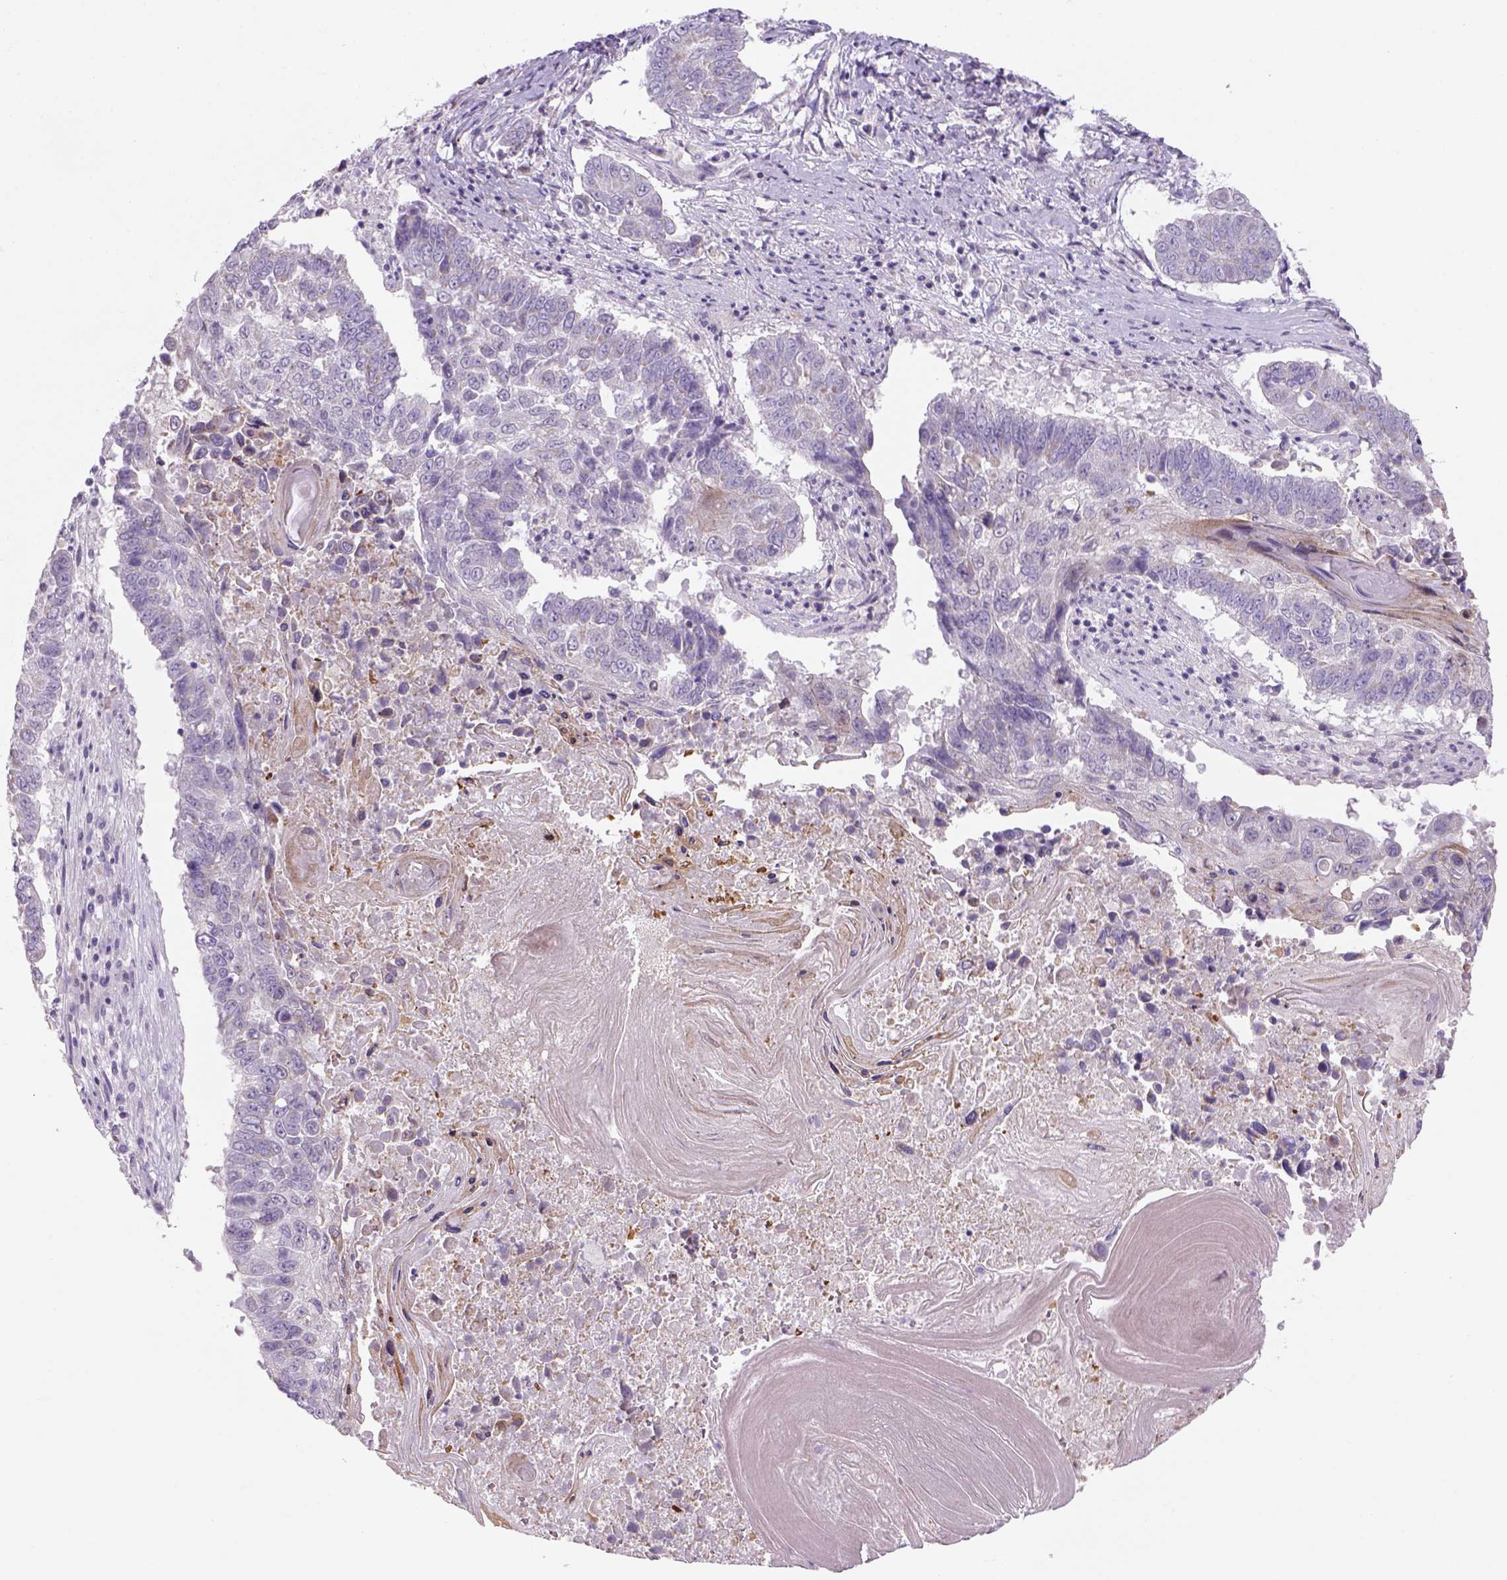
{"staining": {"intensity": "weak", "quantity": "<25%", "location": "cytoplasmic/membranous"}, "tissue": "lung cancer", "cell_type": "Tumor cells", "image_type": "cancer", "snomed": [{"axis": "morphology", "description": "Squamous cell carcinoma, NOS"}, {"axis": "topography", "description": "Lung"}], "caption": "IHC image of neoplastic tissue: human lung cancer stained with DAB reveals no significant protein expression in tumor cells.", "gene": "ADGRV1", "patient": {"sex": "male", "age": 73}}